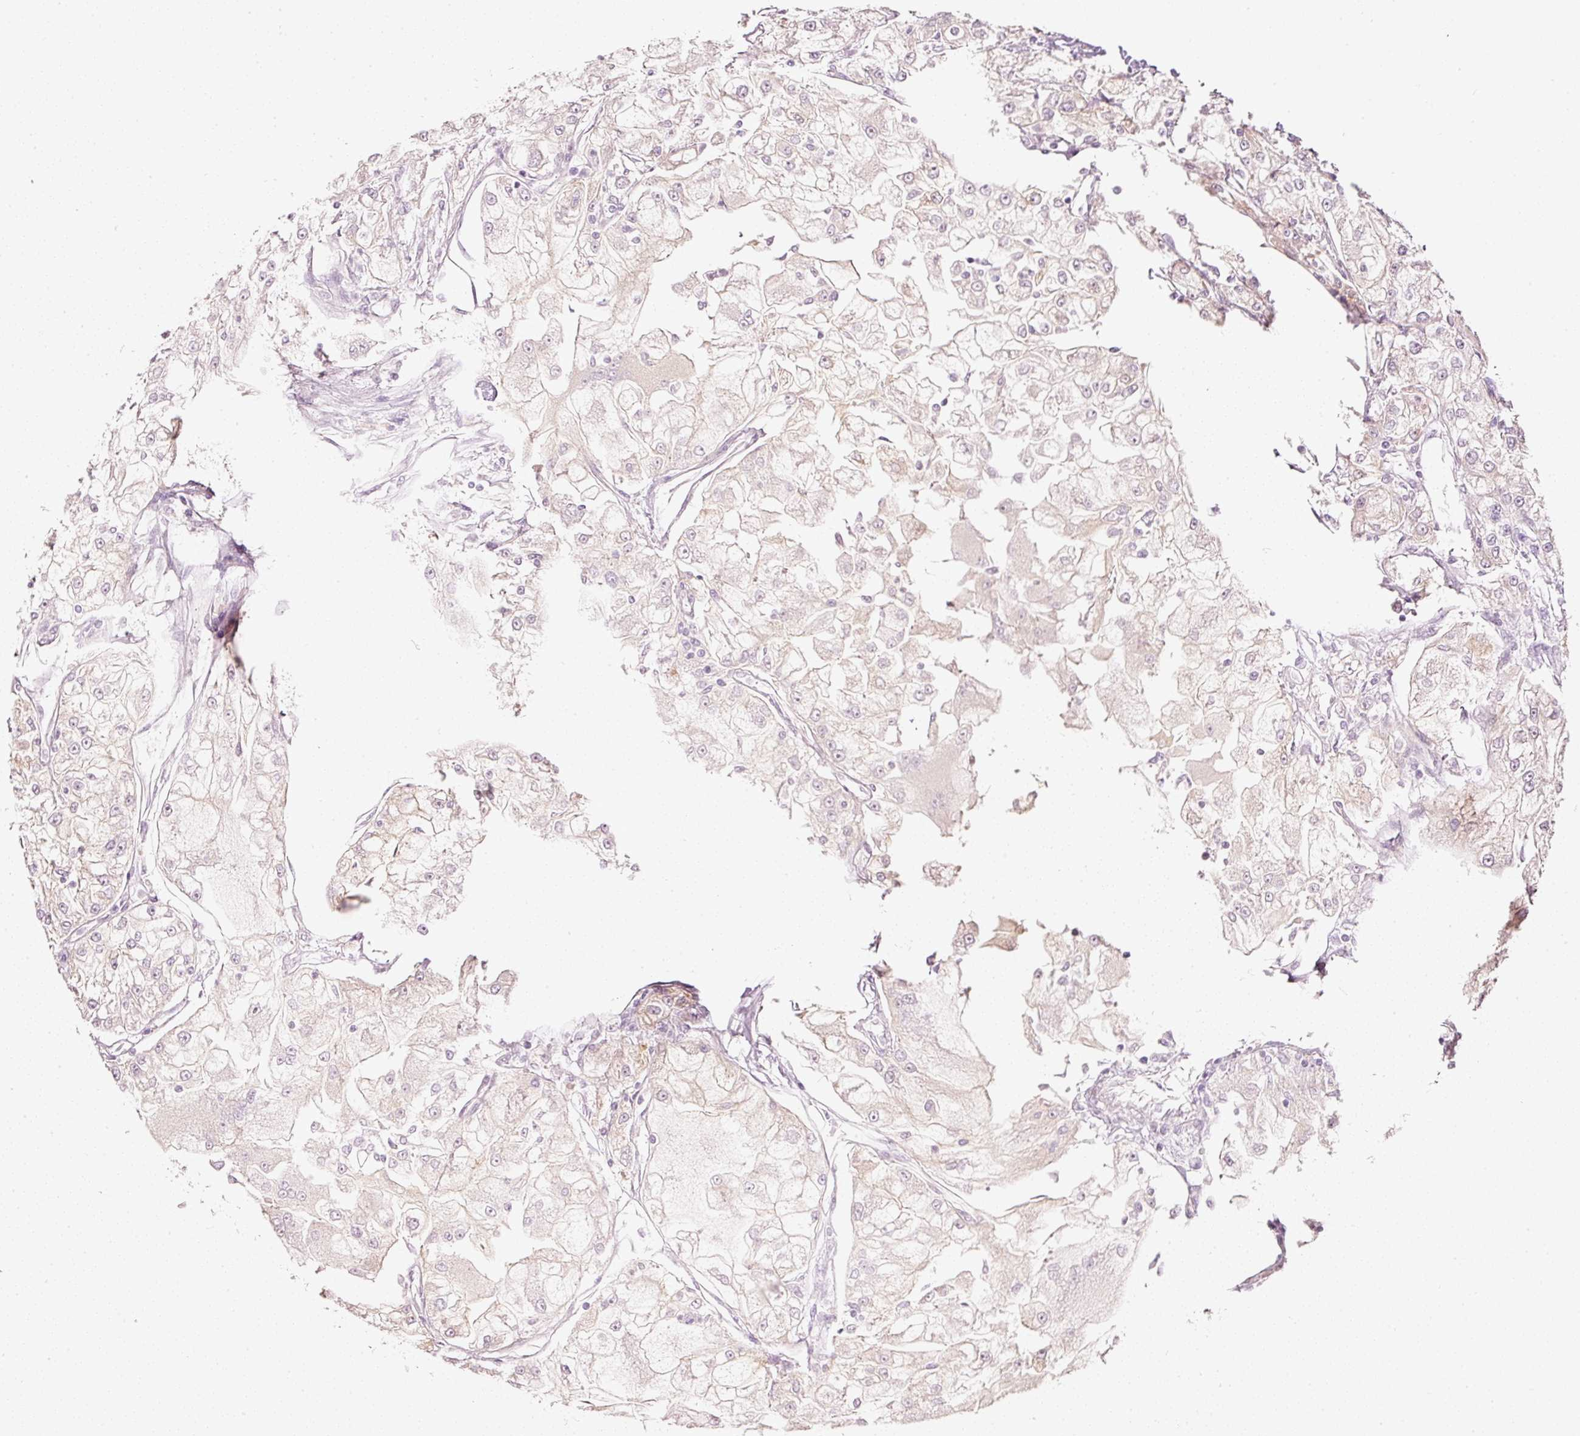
{"staining": {"intensity": "negative", "quantity": "none", "location": "none"}, "tissue": "renal cancer", "cell_type": "Tumor cells", "image_type": "cancer", "snomed": [{"axis": "morphology", "description": "Adenocarcinoma, NOS"}, {"axis": "topography", "description": "Kidney"}], "caption": "Tumor cells are negative for protein expression in human renal cancer.", "gene": "TOGARAM1", "patient": {"sex": "female", "age": 72}}